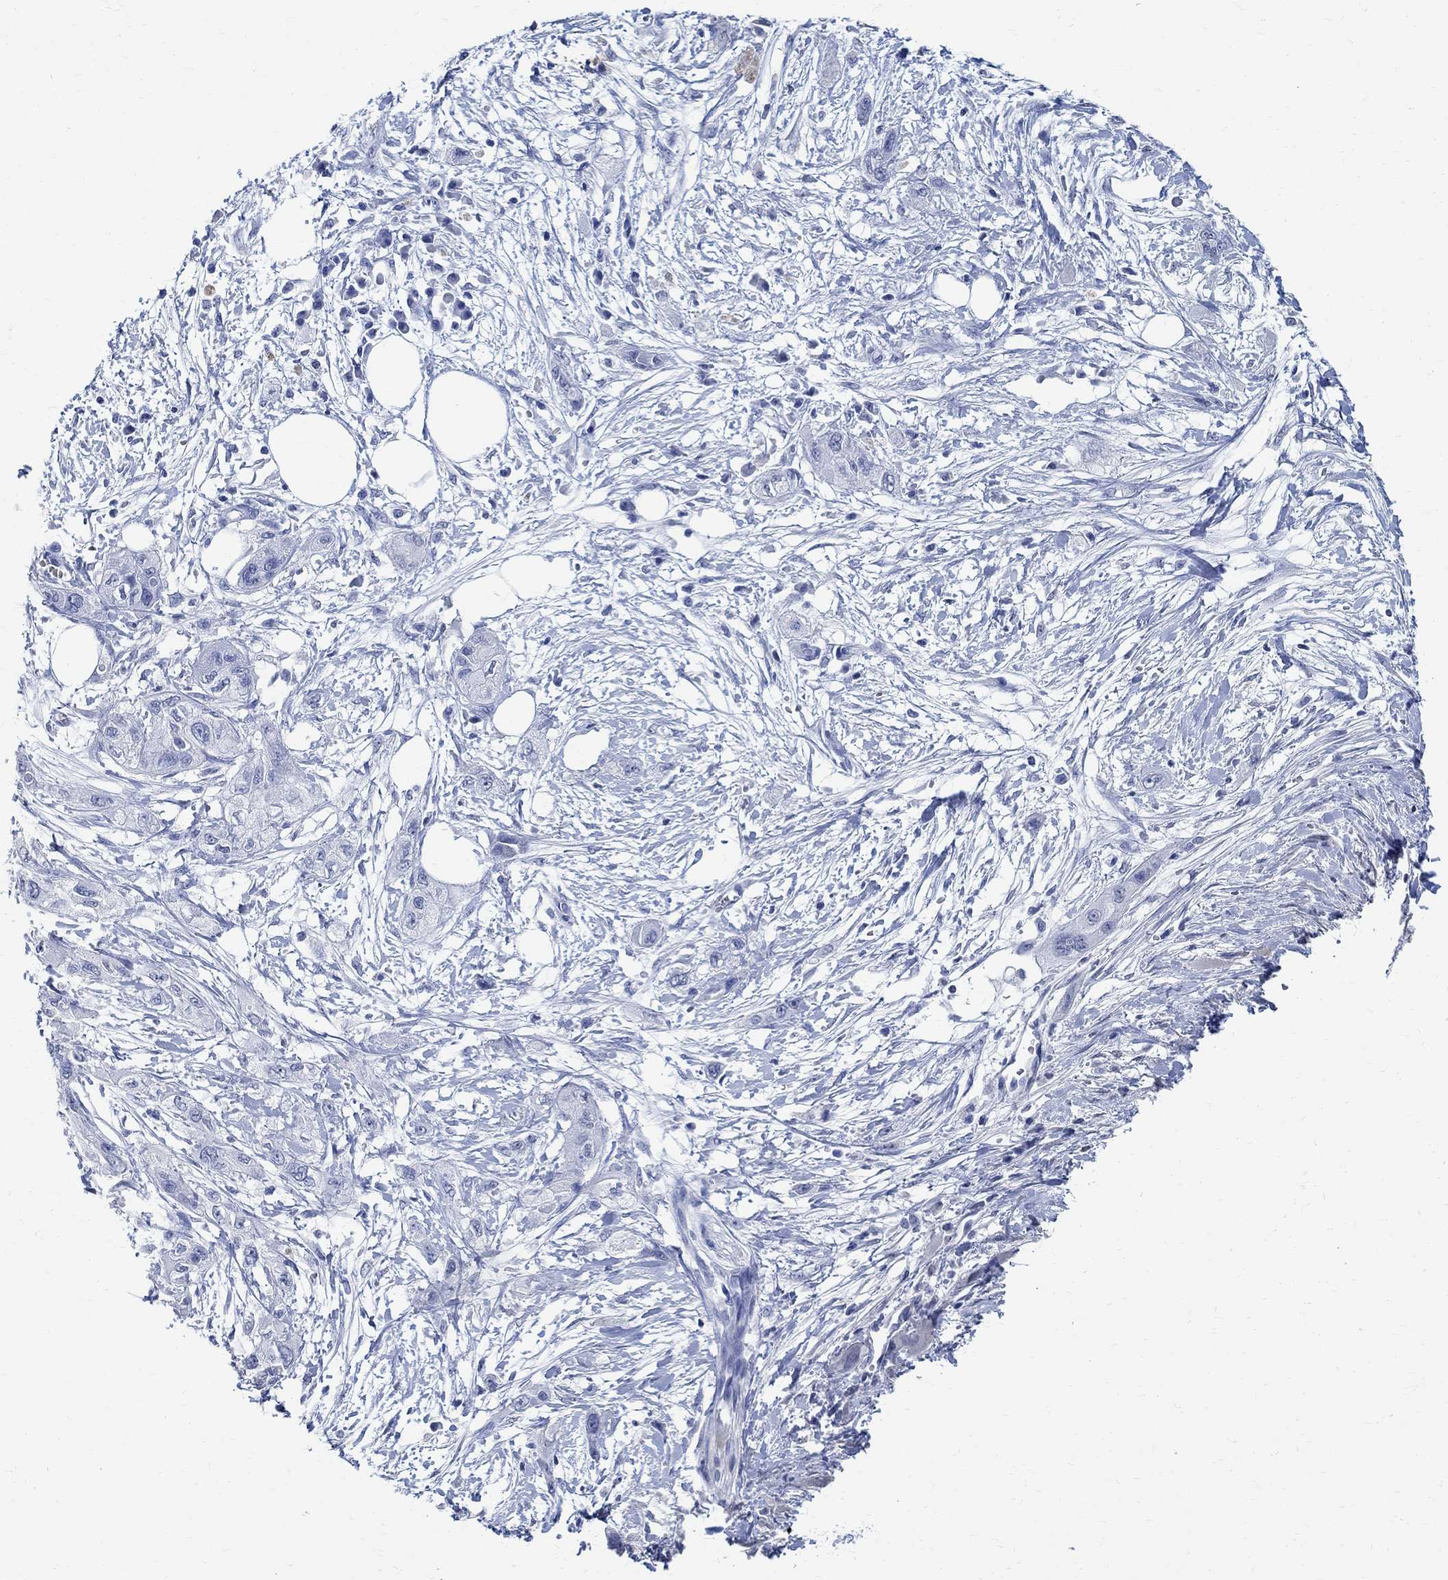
{"staining": {"intensity": "negative", "quantity": "none", "location": "none"}, "tissue": "pancreatic cancer", "cell_type": "Tumor cells", "image_type": "cancer", "snomed": [{"axis": "morphology", "description": "Adenocarcinoma, NOS"}, {"axis": "topography", "description": "Pancreas"}], "caption": "Adenocarcinoma (pancreatic) was stained to show a protein in brown. There is no significant expression in tumor cells.", "gene": "TMEM221", "patient": {"sex": "male", "age": 72}}